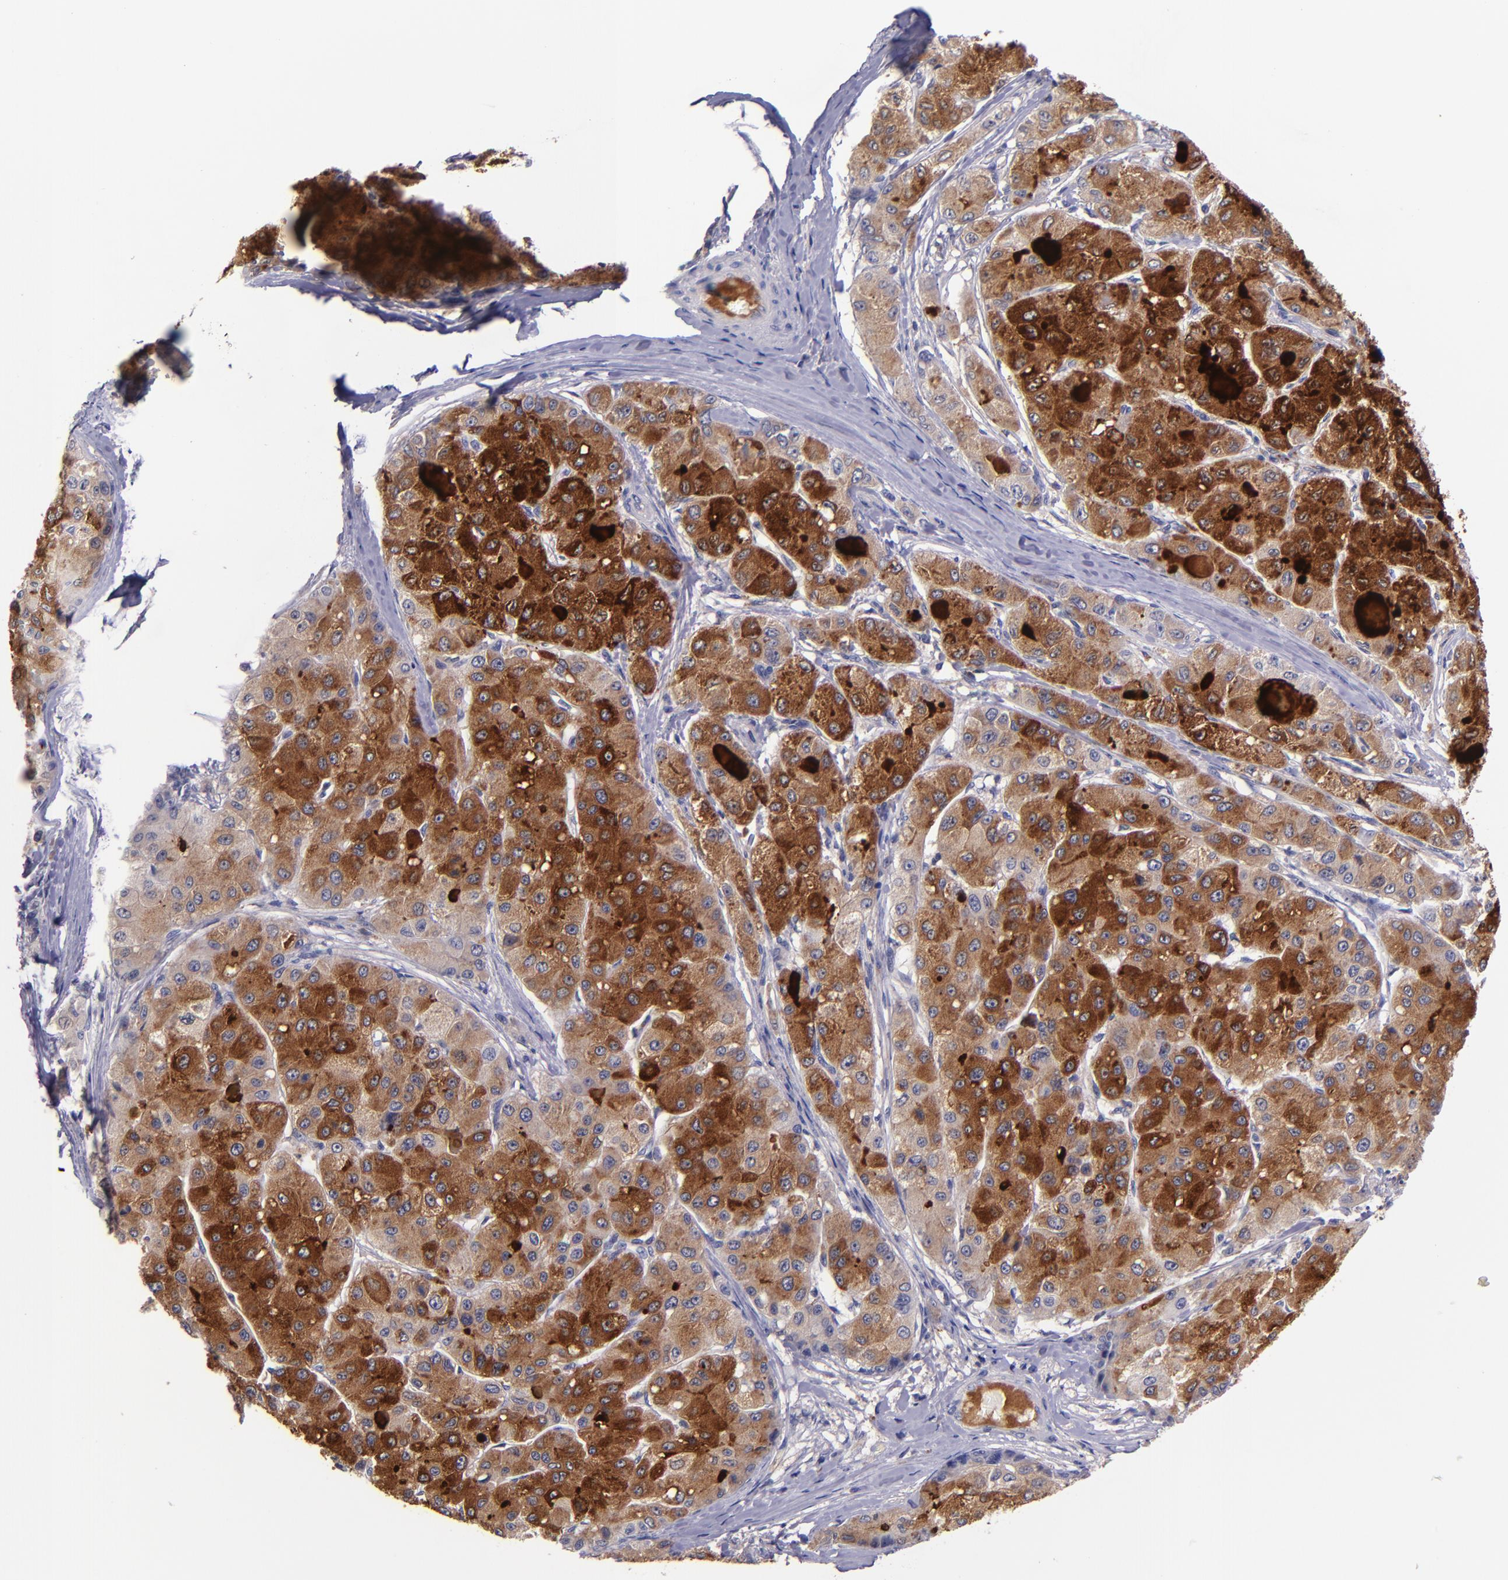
{"staining": {"intensity": "strong", "quantity": ">75%", "location": "cytoplasmic/membranous"}, "tissue": "liver cancer", "cell_type": "Tumor cells", "image_type": "cancer", "snomed": [{"axis": "morphology", "description": "Carcinoma, Hepatocellular, NOS"}, {"axis": "topography", "description": "Liver"}], "caption": "The photomicrograph displays staining of liver hepatocellular carcinoma, revealing strong cytoplasmic/membranous protein positivity (brown color) within tumor cells.", "gene": "RBP4", "patient": {"sex": "male", "age": 80}}